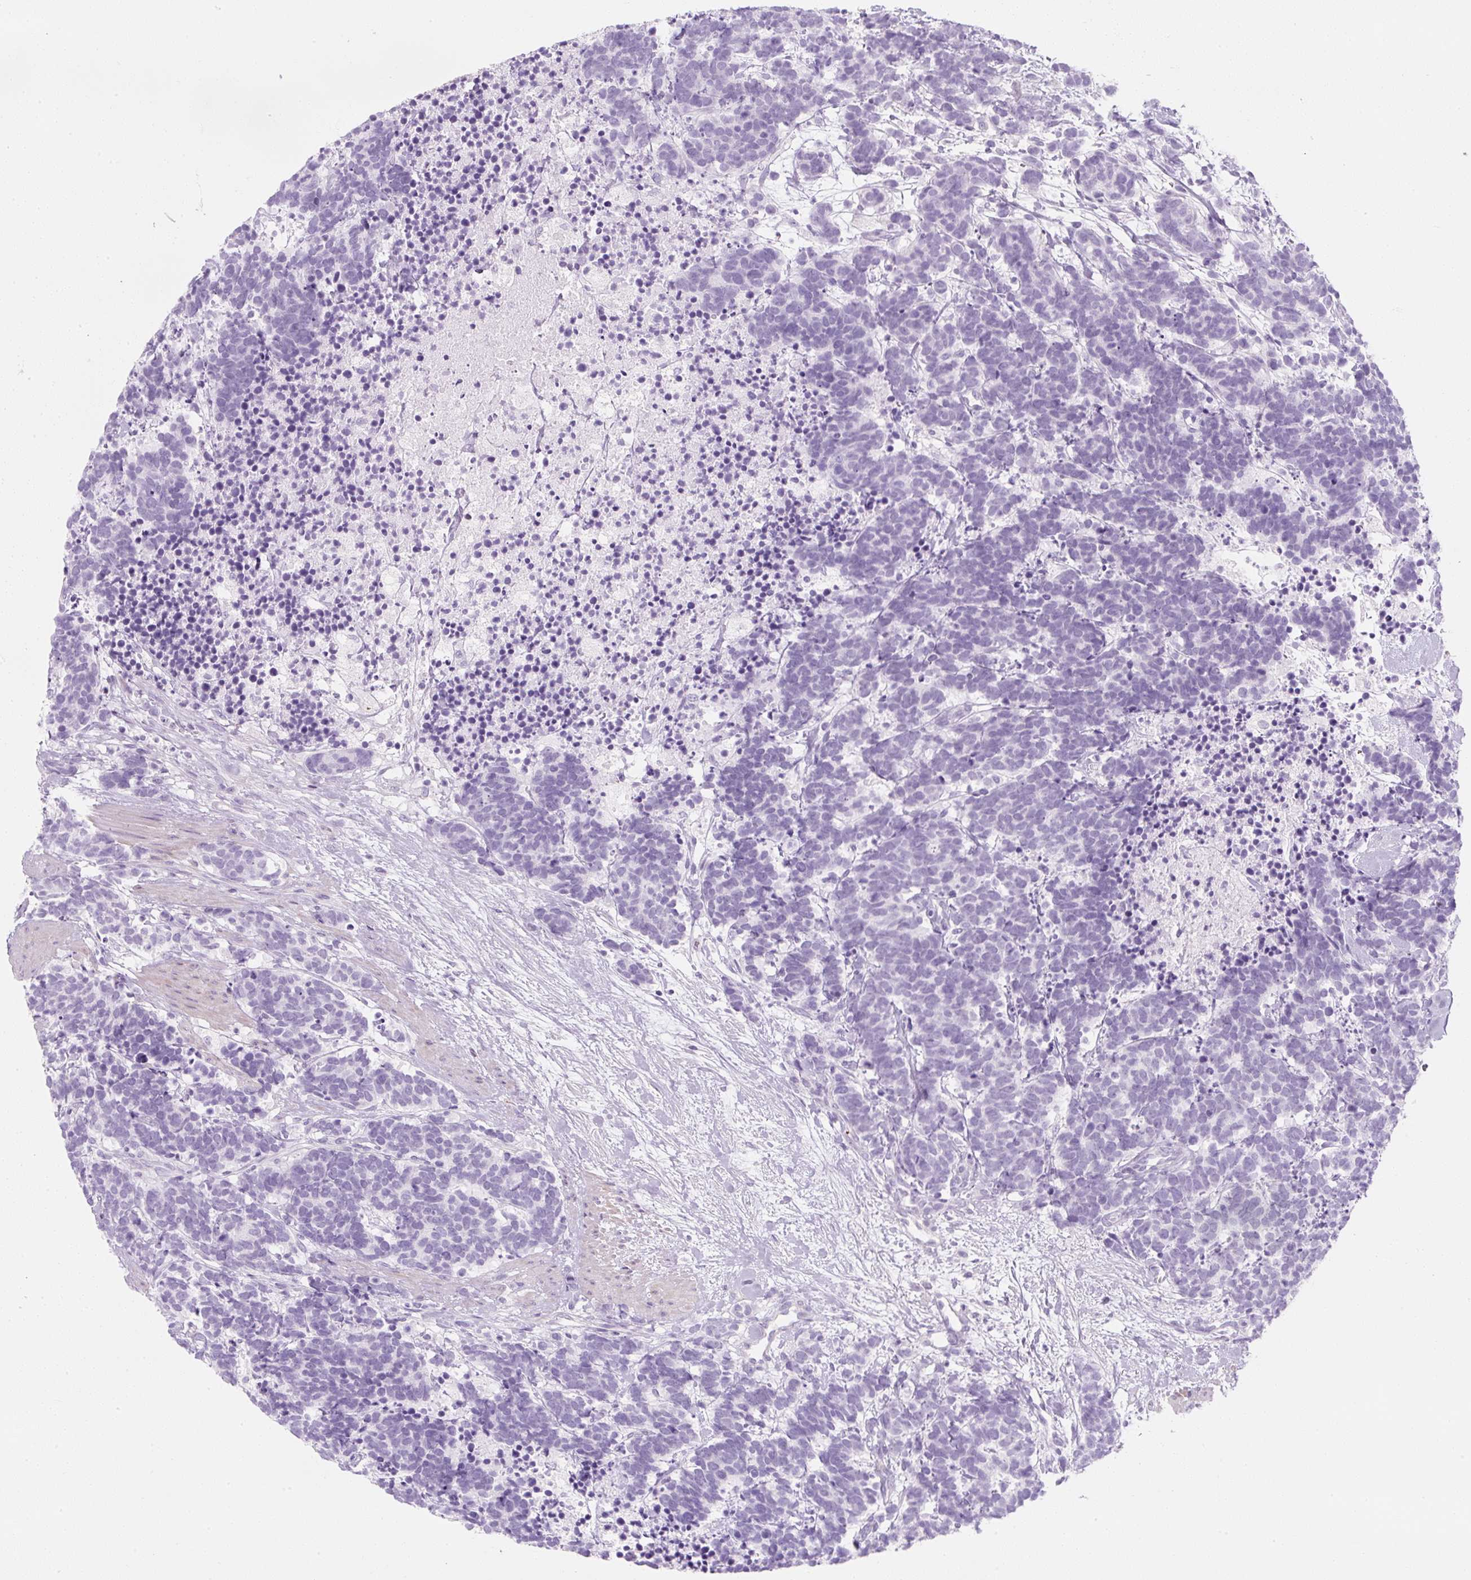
{"staining": {"intensity": "negative", "quantity": "none", "location": "none"}, "tissue": "carcinoid", "cell_type": "Tumor cells", "image_type": "cancer", "snomed": [{"axis": "morphology", "description": "Carcinoma, NOS"}, {"axis": "morphology", "description": "Carcinoid, malignant, NOS"}, {"axis": "topography", "description": "Prostate"}], "caption": "Carcinoid stained for a protein using immunohistochemistry (IHC) reveals no staining tumor cells.", "gene": "PF4V1", "patient": {"sex": "male", "age": 57}}